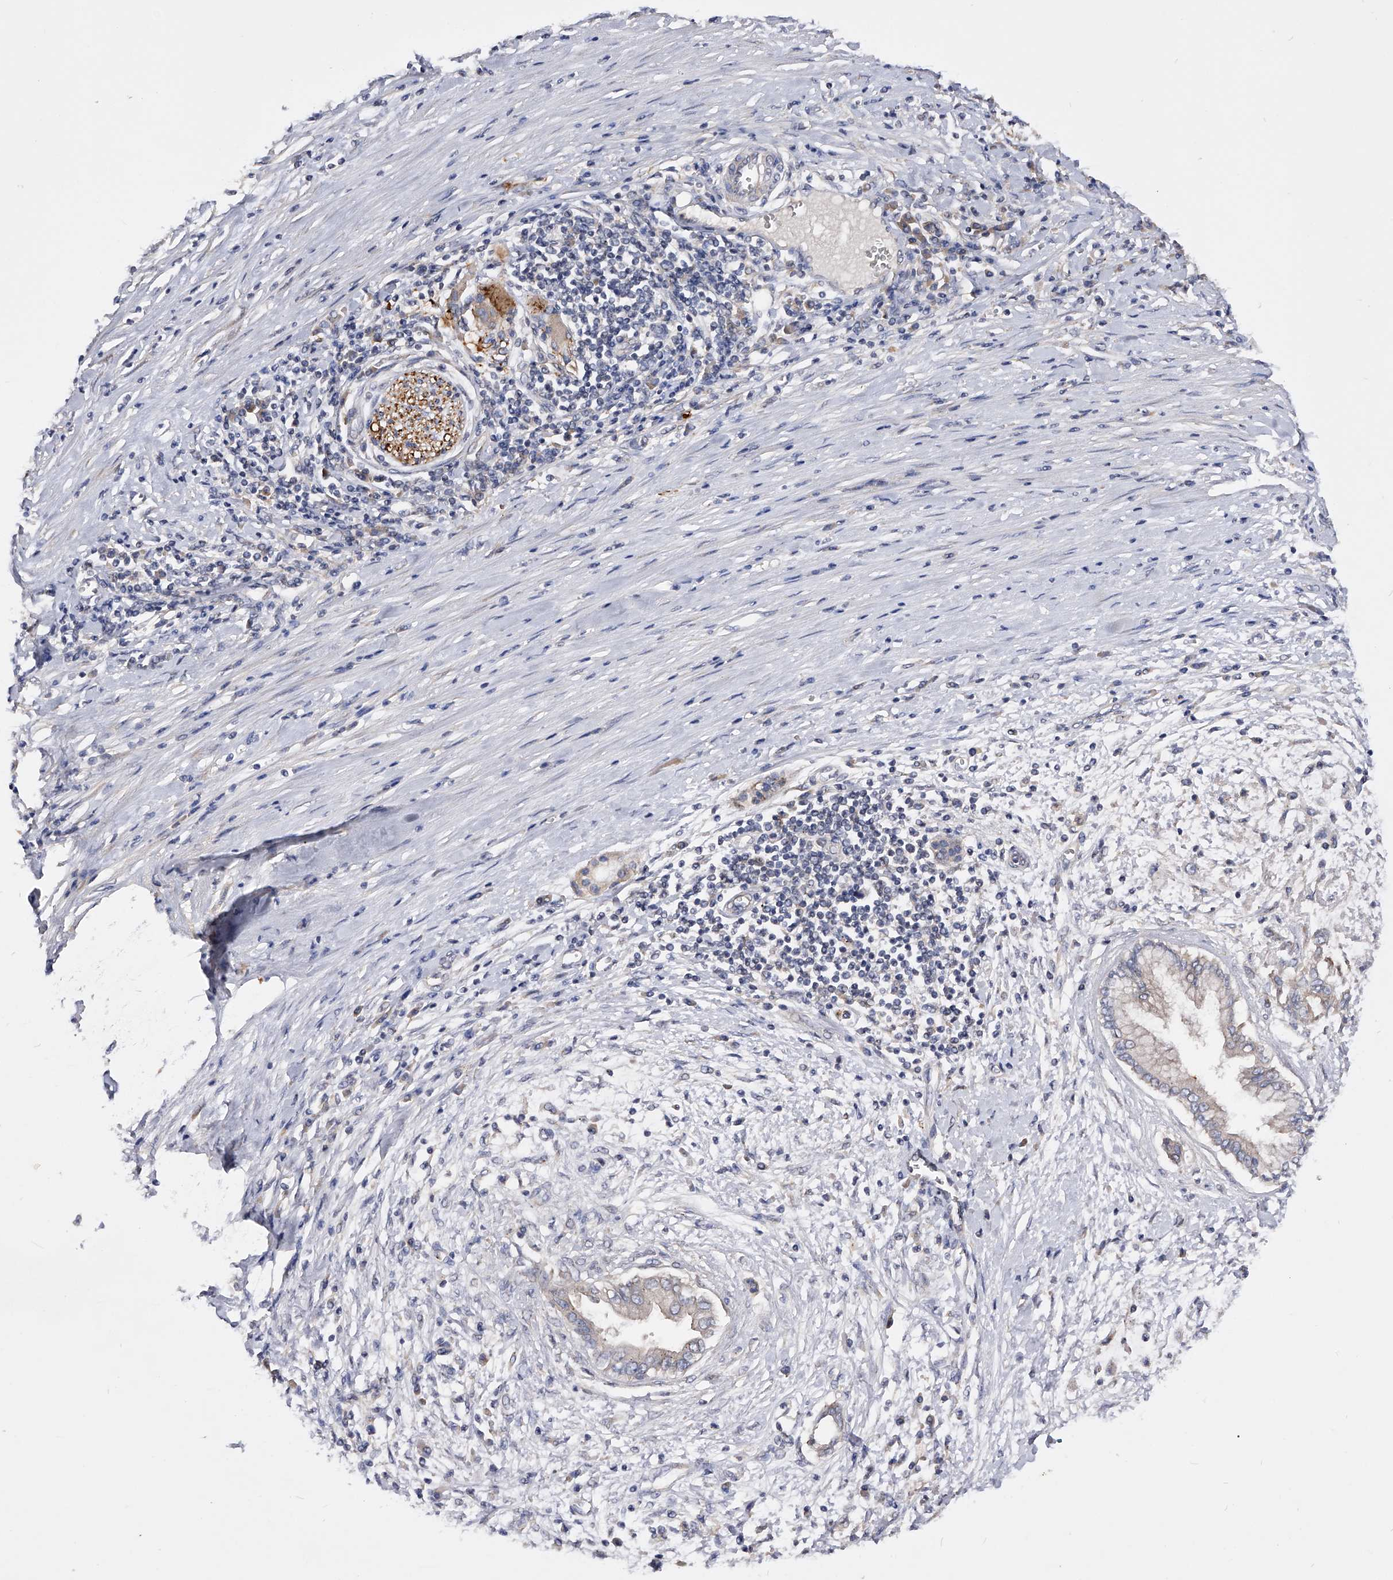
{"staining": {"intensity": "weak", "quantity": "<25%", "location": "cytoplasmic/membranous"}, "tissue": "pancreatic cancer", "cell_type": "Tumor cells", "image_type": "cancer", "snomed": [{"axis": "morphology", "description": "Adenocarcinoma, NOS"}, {"axis": "topography", "description": "Pancreas"}], "caption": "The immunohistochemistry (IHC) micrograph has no significant staining in tumor cells of pancreatic adenocarcinoma tissue. (IHC, brightfield microscopy, high magnification).", "gene": "ARL4C", "patient": {"sex": "male", "age": 58}}